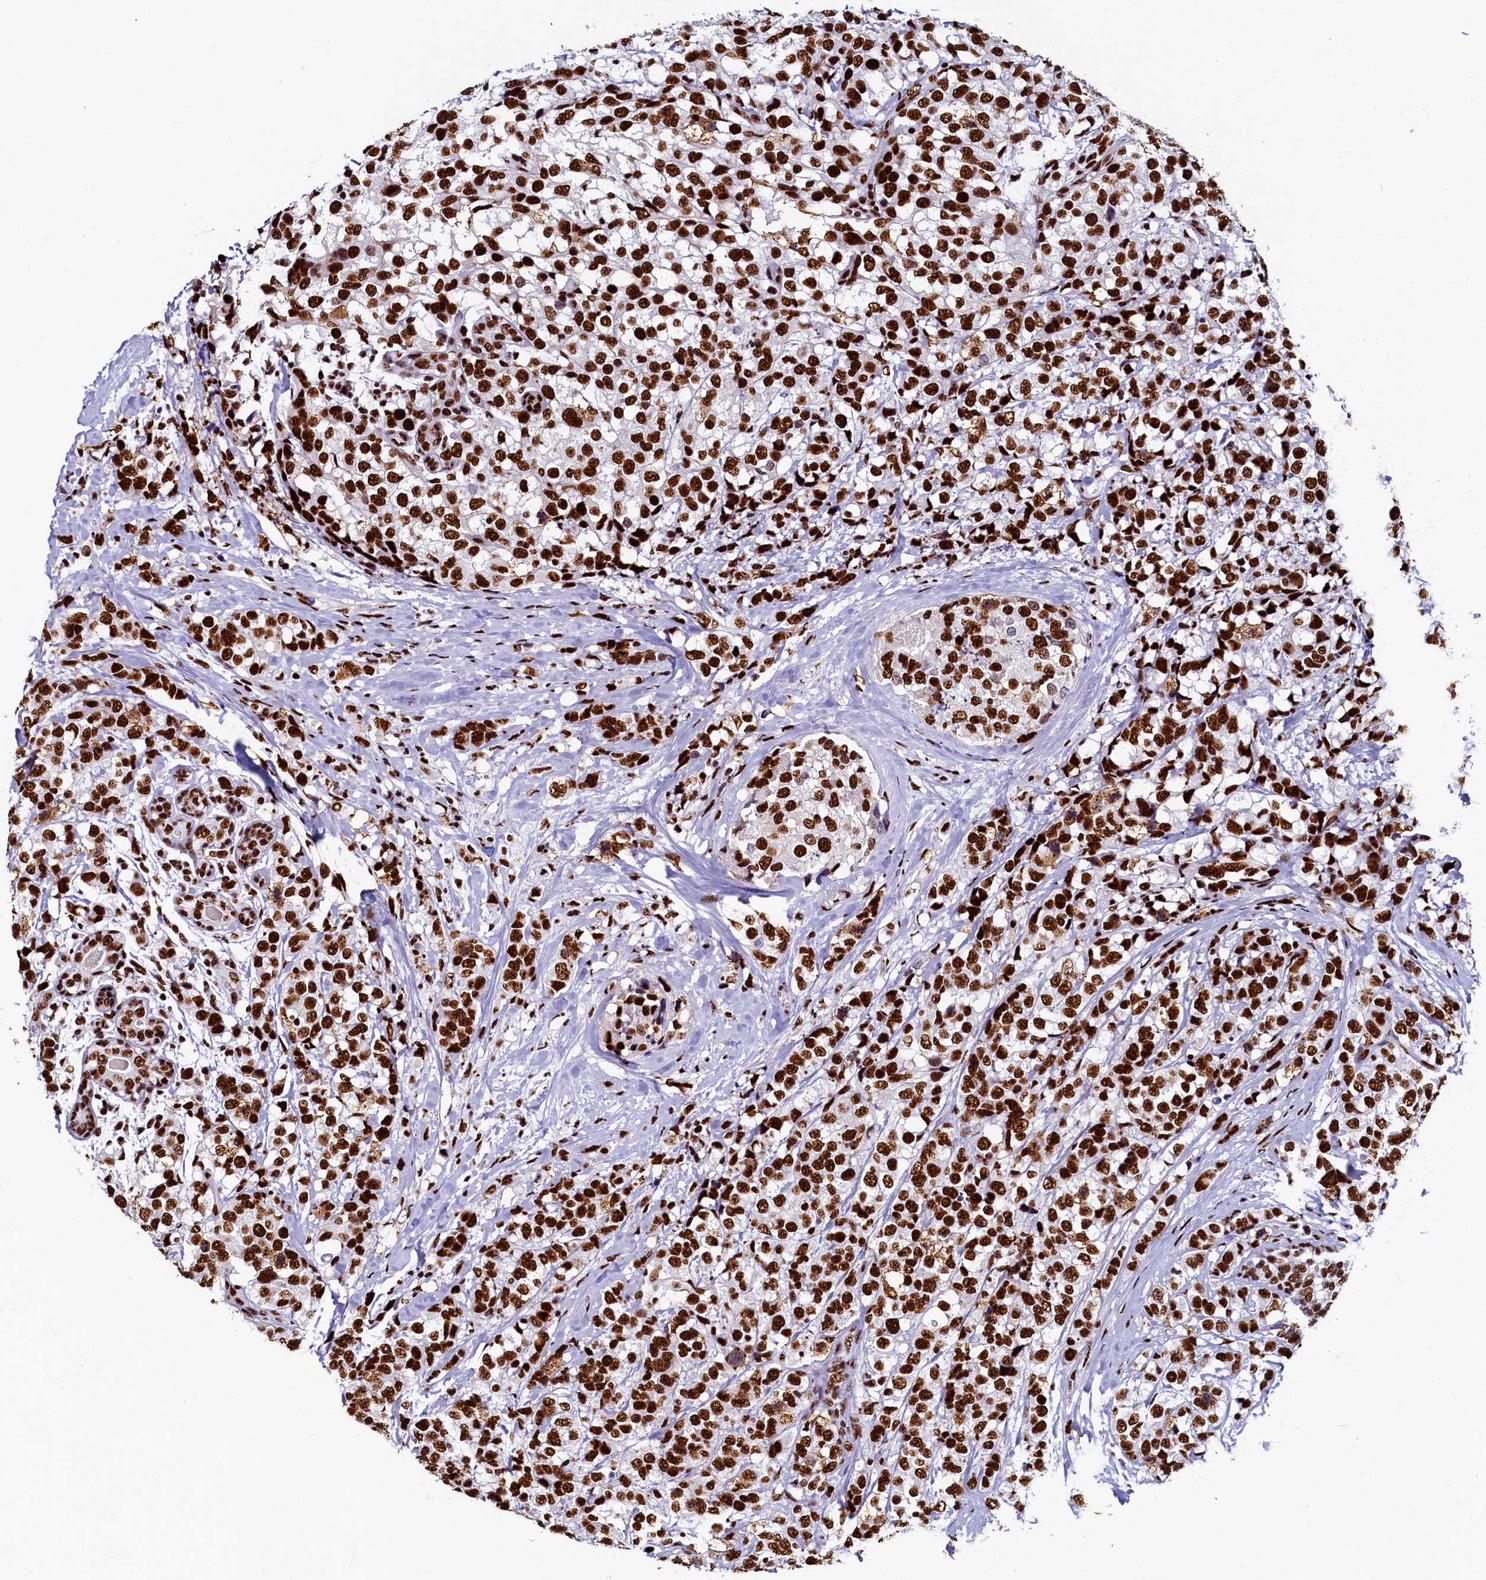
{"staining": {"intensity": "strong", "quantity": ">75%", "location": "nuclear"}, "tissue": "breast cancer", "cell_type": "Tumor cells", "image_type": "cancer", "snomed": [{"axis": "morphology", "description": "Lobular carcinoma"}, {"axis": "topography", "description": "Breast"}], "caption": "This histopathology image displays immunohistochemistry staining of breast cancer, with high strong nuclear staining in about >75% of tumor cells.", "gene": "SRRM2", "patient": {"sex": "female", "age": 59}}